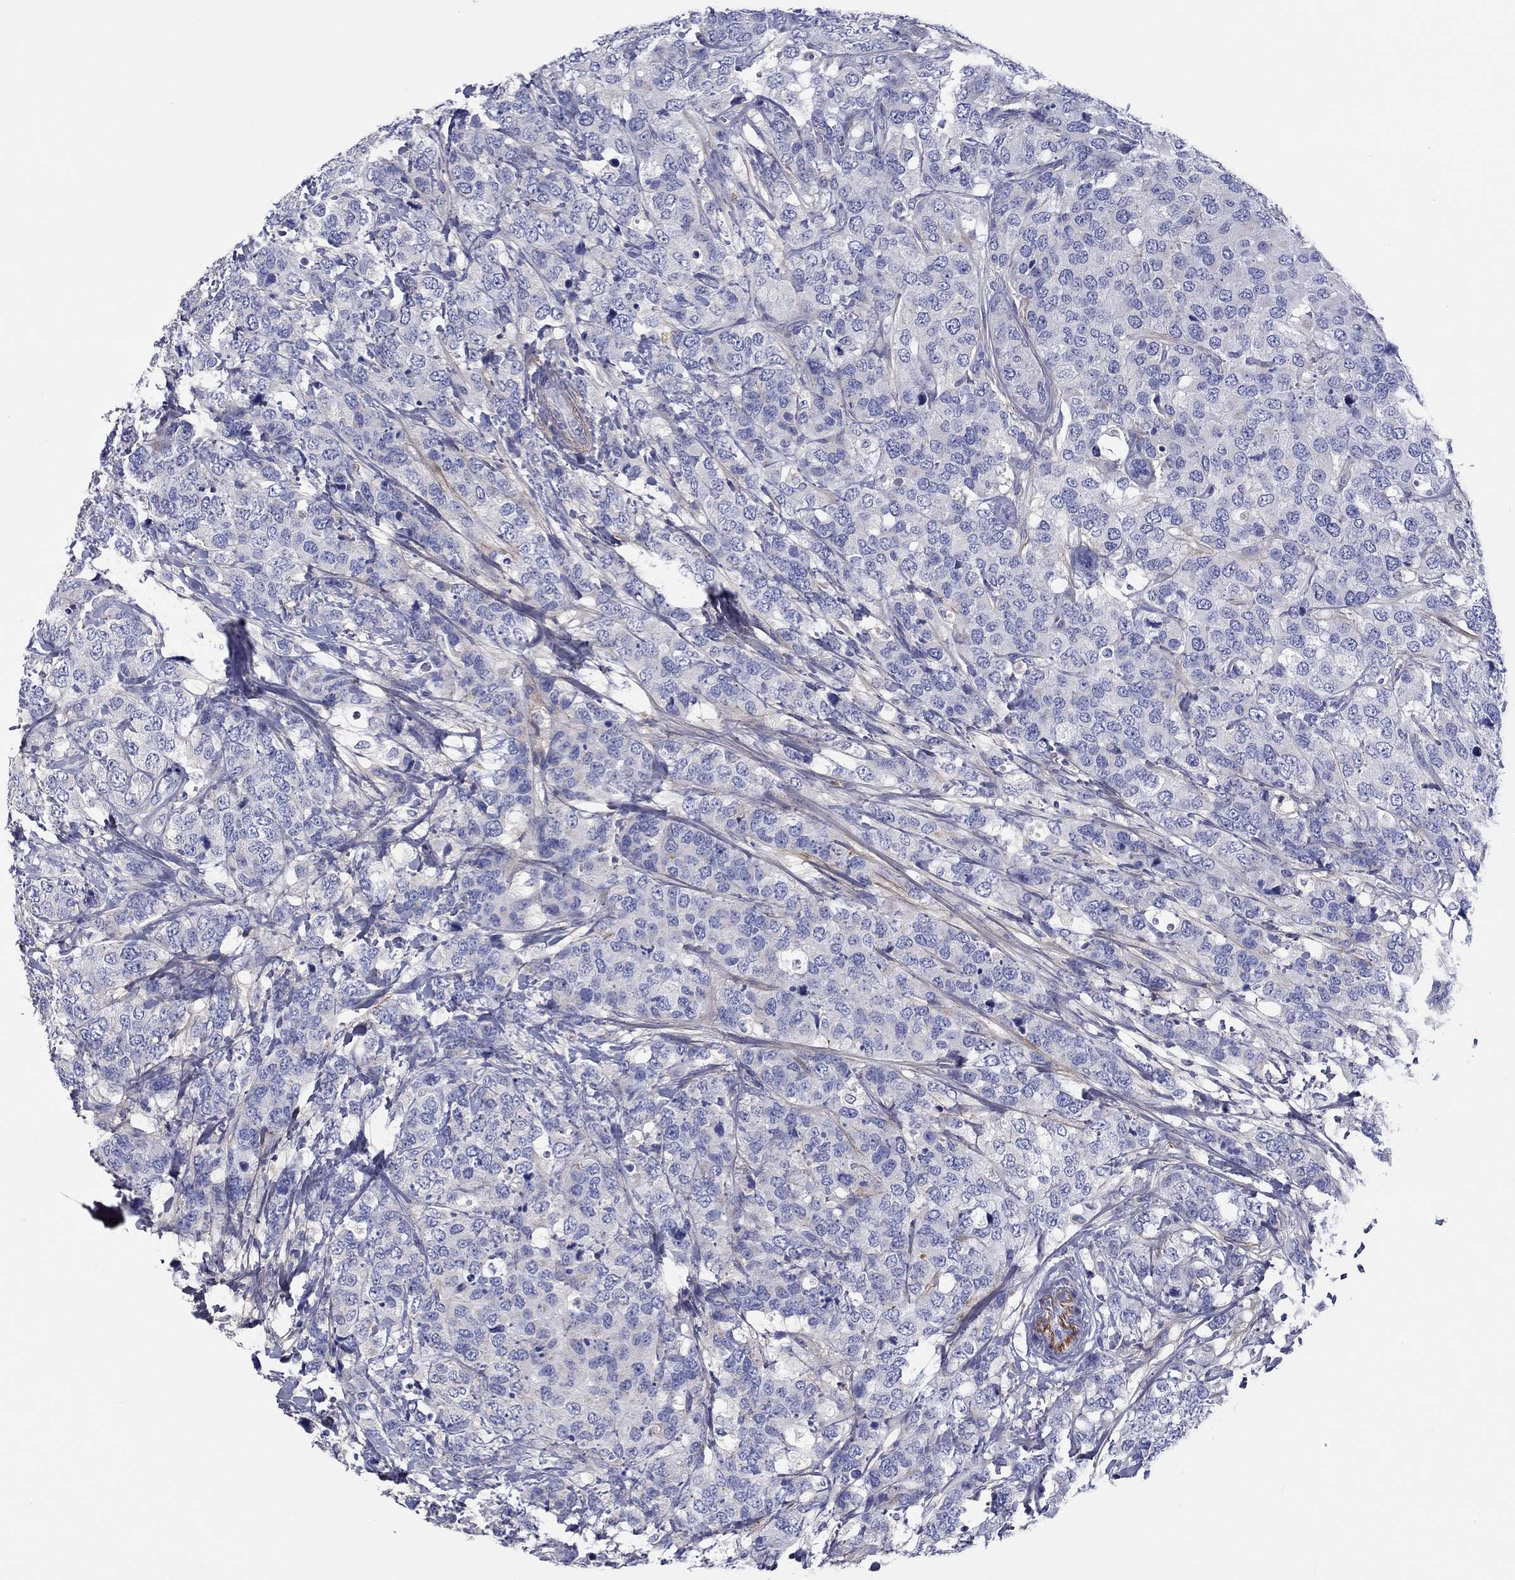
{"staining": {"intensity": "negative", "quantity": "none", "location": "none"}, "tissue": "breast cancer", "cell_type": "Tumor cells", "image_type": "cancer", "snomed": [{"axis": "morphology", "description": "Lobular carcinoma"}, {"axis": "topography", "description": "Breast"}], "caption": "This photomicrograph is of lobular carcinoma (breast) stained with immunohistochemistry (IHC) to label a protein in brown with the nuclei are counter-stained blue. There is no staining in tumor cells.", "gene": "TGFBI", "patient": {"sex": "female", "age": 59}}